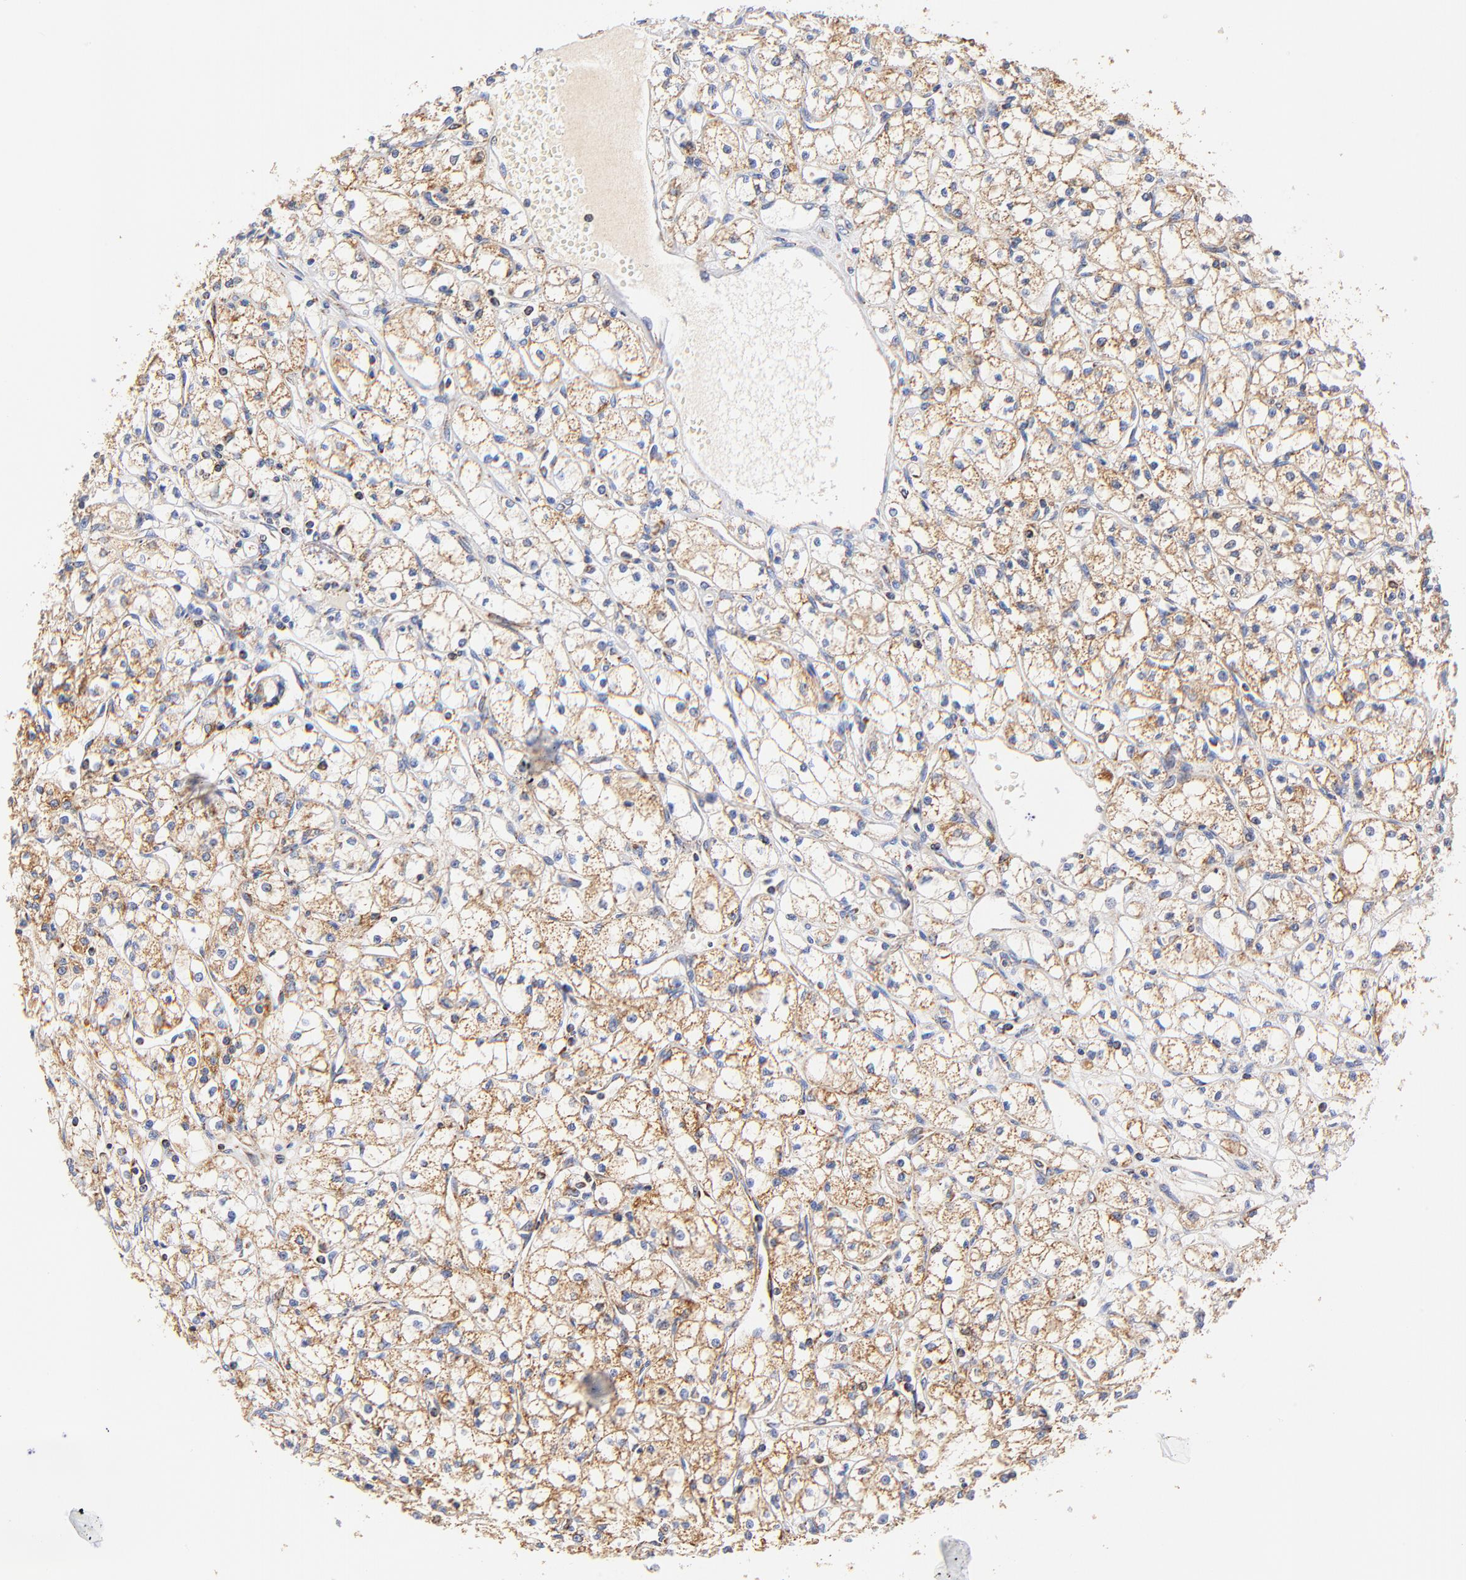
{"staining": {"intensity": "moderate", "quantity": ">75%", "location": "cytoplasmic/membranous"}, "tissue": "renal cancer", "cell_type": "Tumor cells", "image_type": "cancer", "snomed": [{"axis": "morphology", "description": "Adenocarcinoma, NOS"}, {"axis": "topography", "description": "Kidney"}], "caption": "Tumor cells exhibit medium levels of moderate cytoplasmic/membranous staining in approximately >75% of cells in human renal adenocarcinoma.", "gene": "ATP5F1D", "patient": {"sex": "male", "age": 61}}